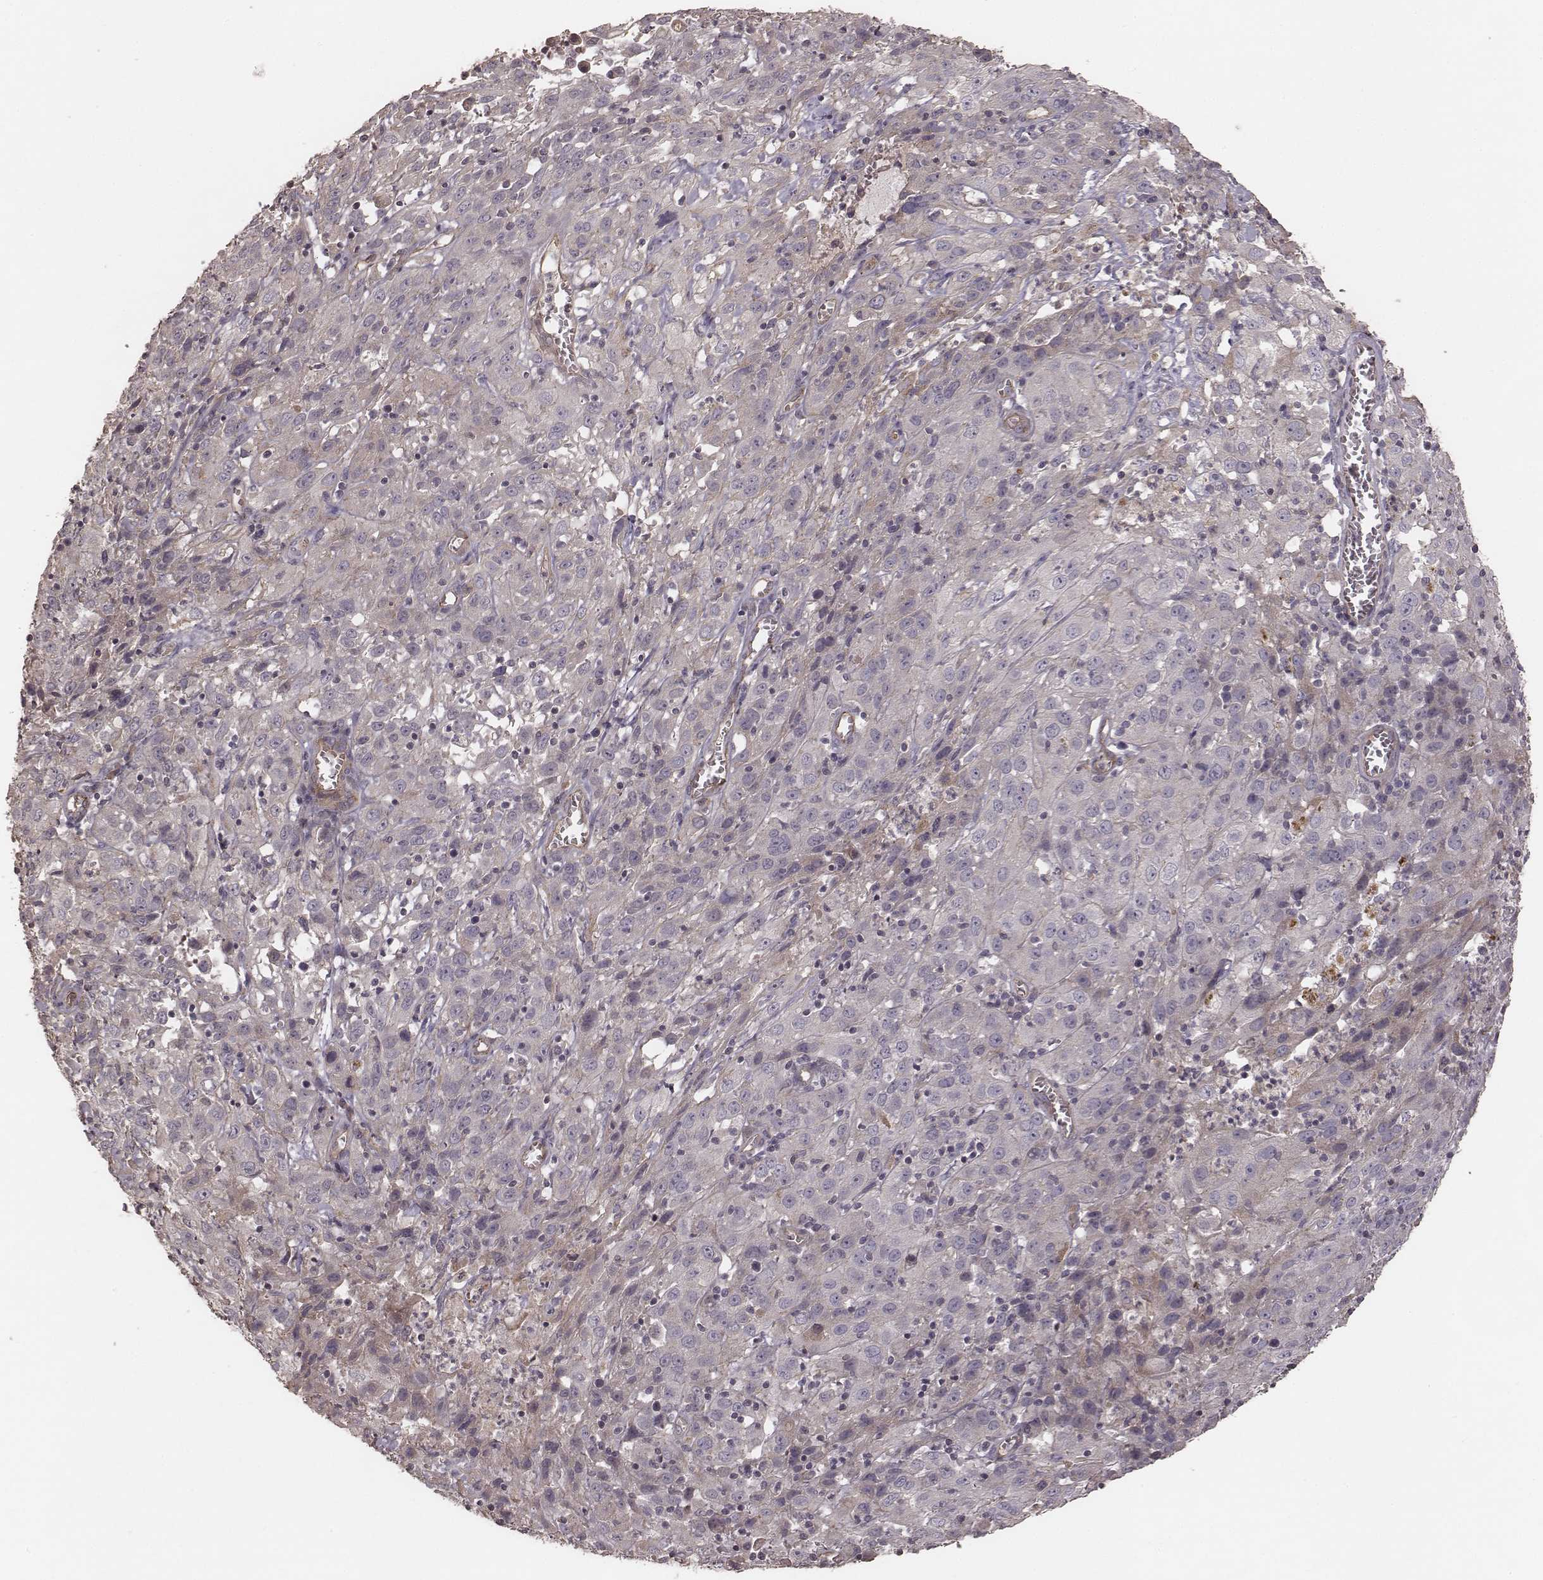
{"staining": {"intensity": "negative", "quantity": "none", "location": "none"}, "tissue": "cervical cancer", "cell_type": "Tumor cells", "image_type": "cancer", "snomed": [{"axis": "morphology", "description": "Squamous cell carcinoma, NOS"}, {"axis": "topography", "description": "Cervix"}], "caption": "DAB (3,3'-diaminobenzidine) immunohistochemical staining of cervical cancer (squamous cell carcinoma) shows no significant positivity in tumor cells.", "gene": "OTOGL", "patient": {"sex": "female", "age": 32}}